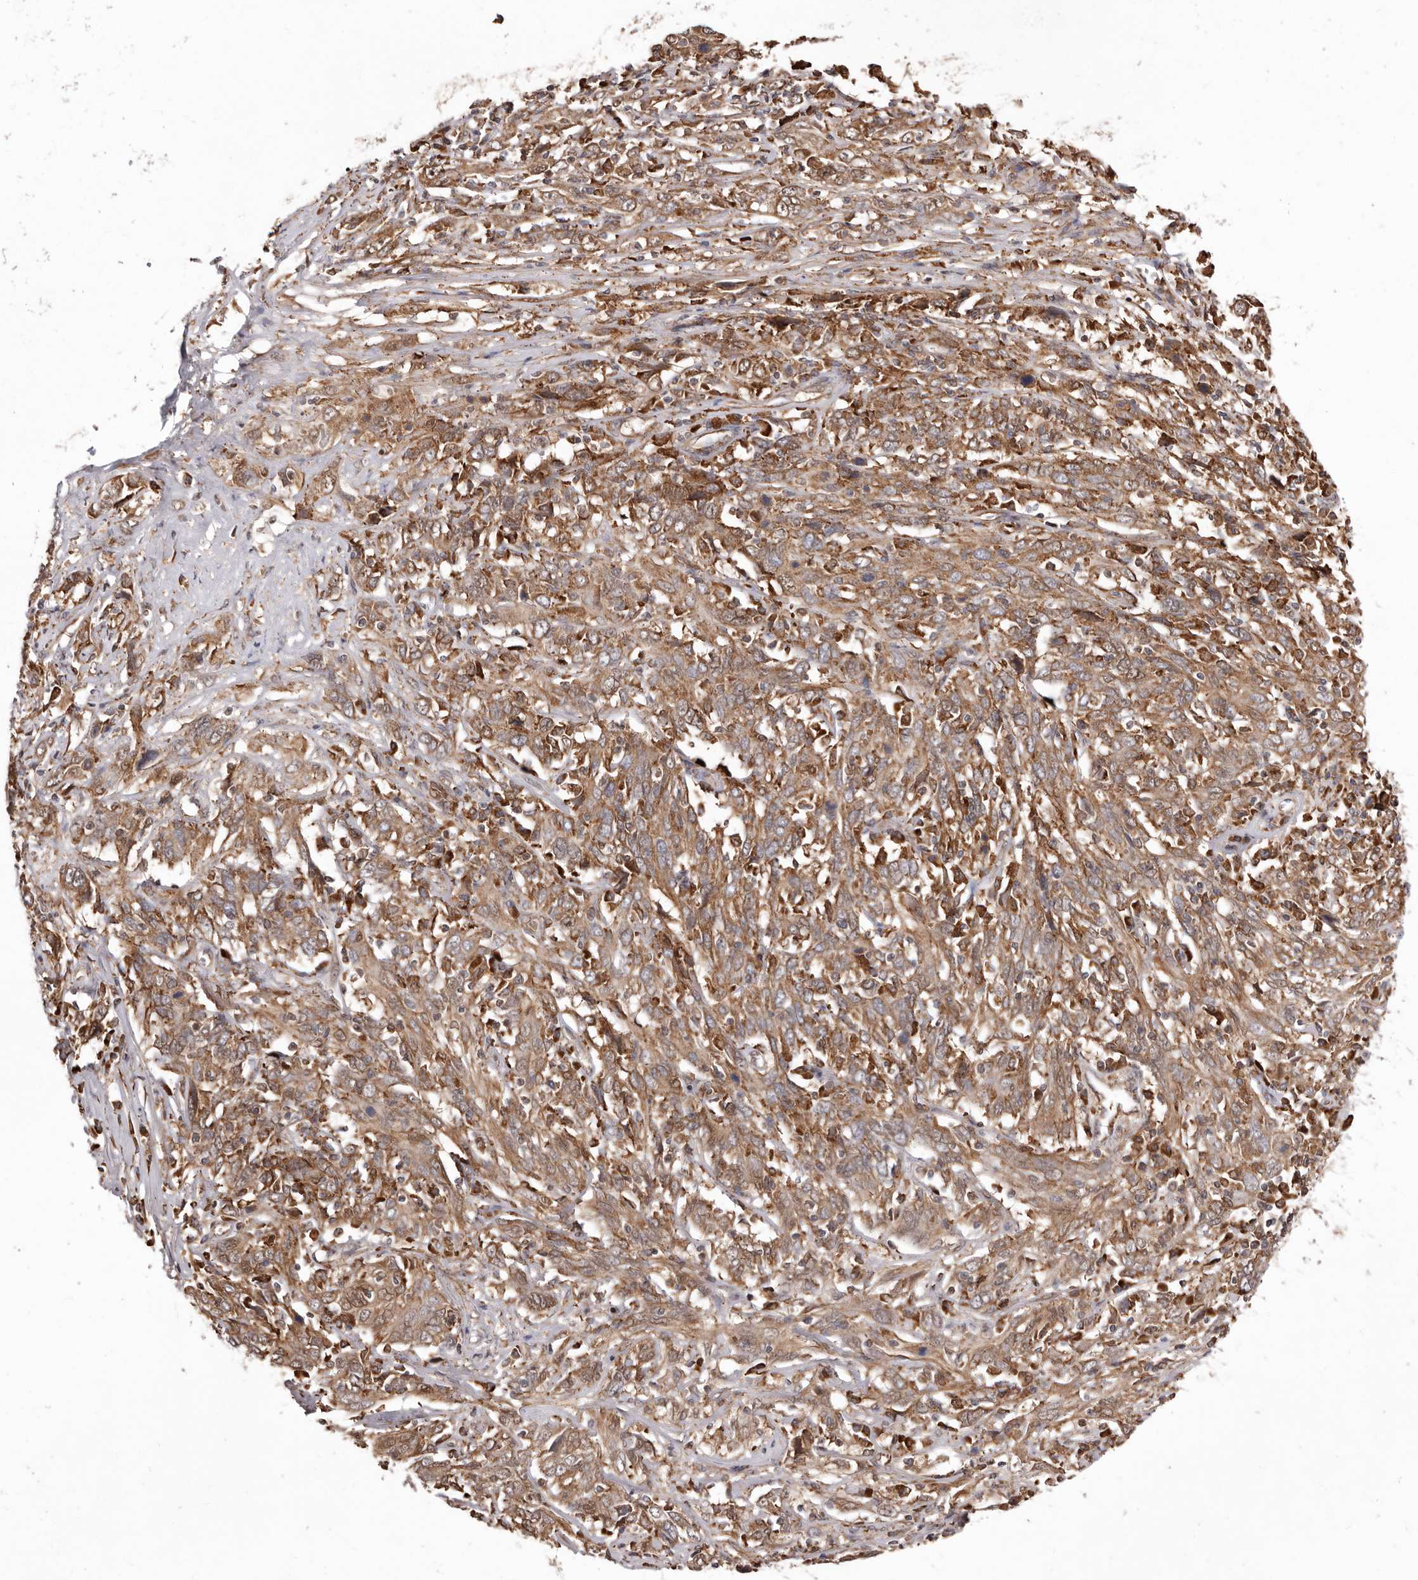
{"staining": {"intensity": "moderate", "quantity": ">75%", "location": "cytoplasmic/membranous"}, "tissue": "cervical cancer", "cell_type": "Tumor cells", "image_type": "cancer", "snomed": [{"axis": "morphology", "description": "Squamous cell carcinoma, NOS"}, {"axis": "topography", "description": "Cervix"}], "caption": "Protein expression analysis of human cervical cancer reveals moderate cytoplasmic/membranous positivity in approximately >75% of tumor cells. Using DAB (brown) and hematoxylin (blue) stains, captured at high magnification using brightfield microscopy.", "gene": "RRM2B", "patient": {"sex": "female", "age": 46}}